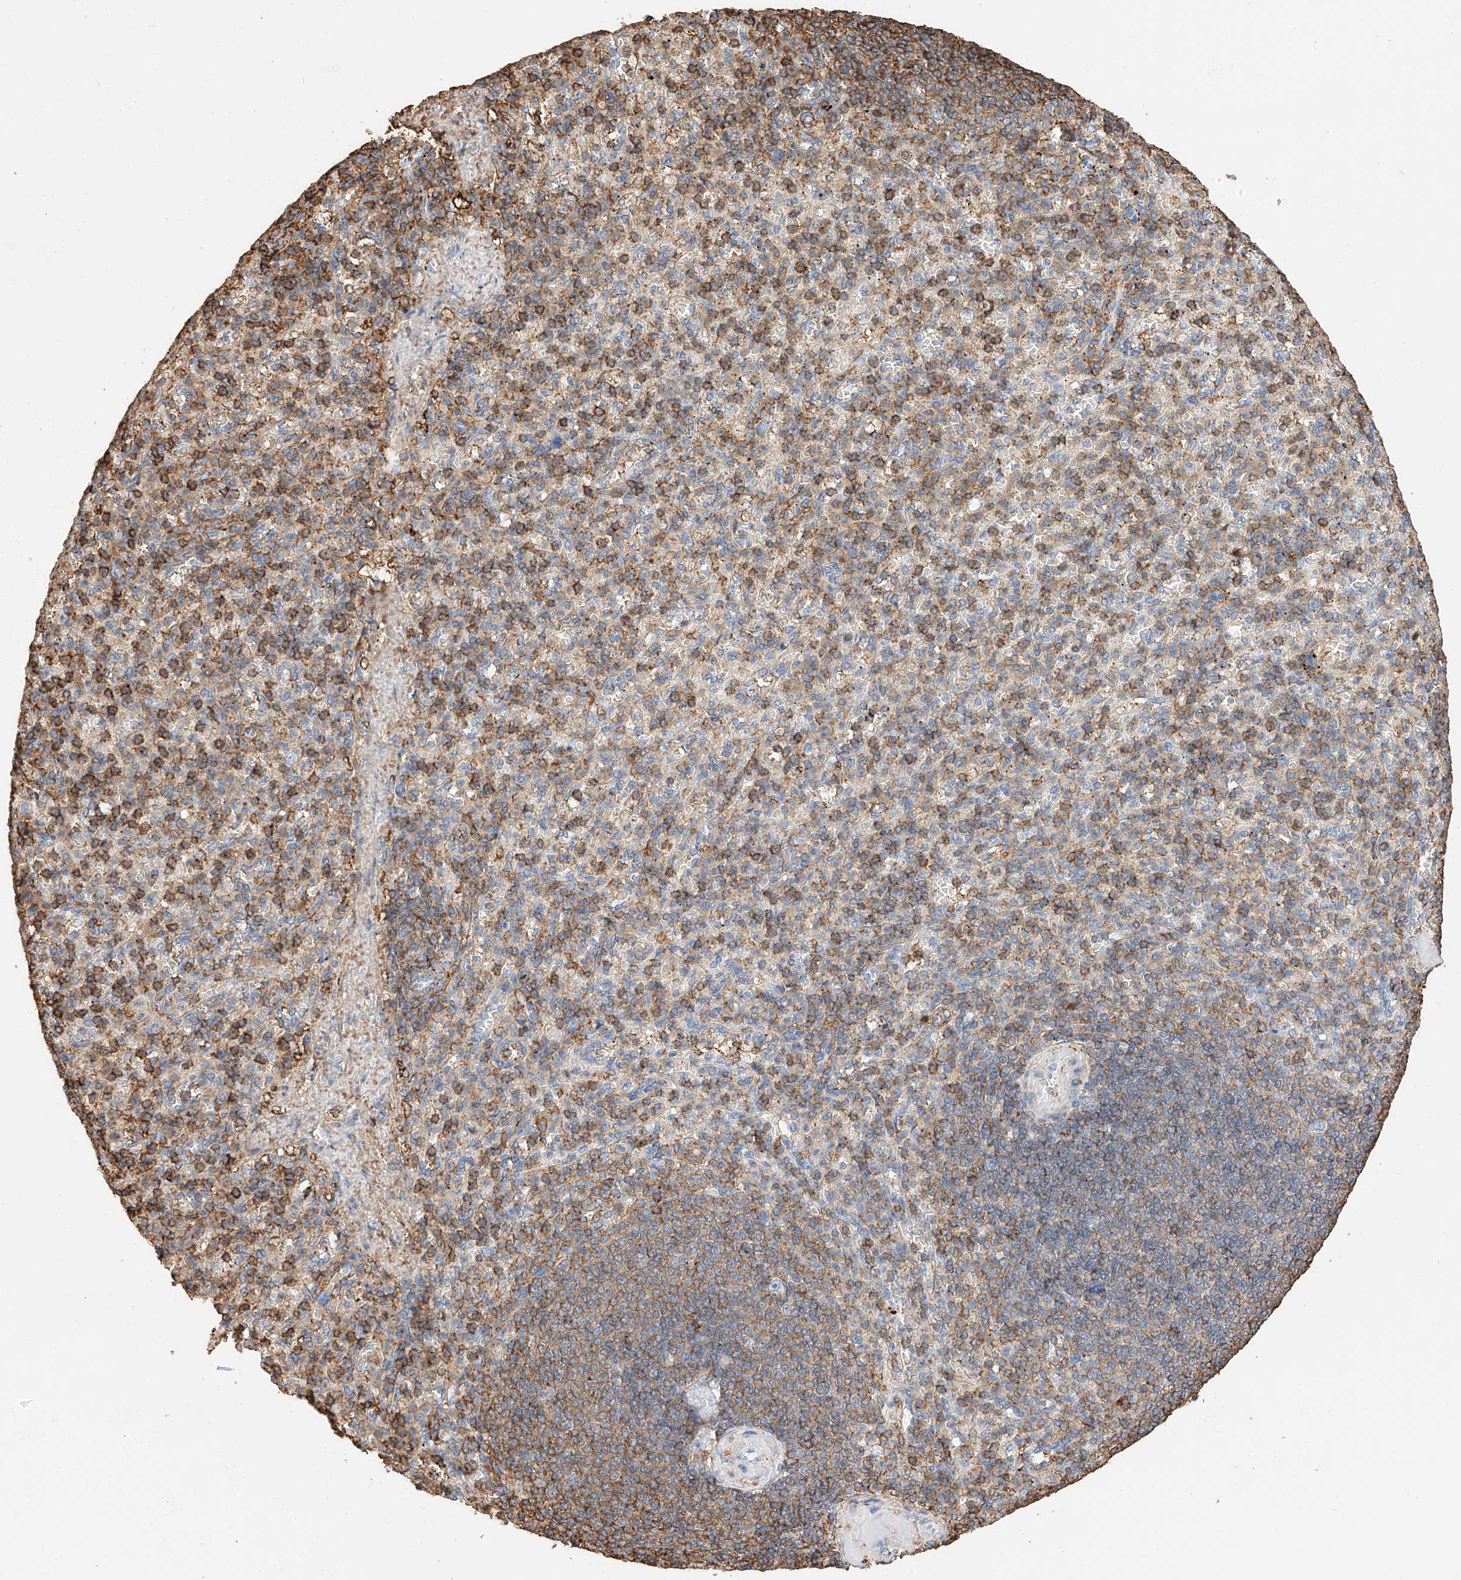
{"staining": {"intensity": "moderate", "quantity": "25%-75%", "location": "cytoplasmic/membranous"}, "tissue": "spleen", "cell_type": "Cells in red pulp", "image_type": "normal", "snomed": [{"axis": "morphology", "description": "Normal tissue, NOS"}, {"axis": "topography", "description": "Spleen"}], "caption": "A medium amount of moderate cytoplasmic/membranous expression is appreciated in about 25%-75% of cells in red pulp in normal spleen.", "gene": "WFS1", "patient": {"sex": "female", "age": 74}}